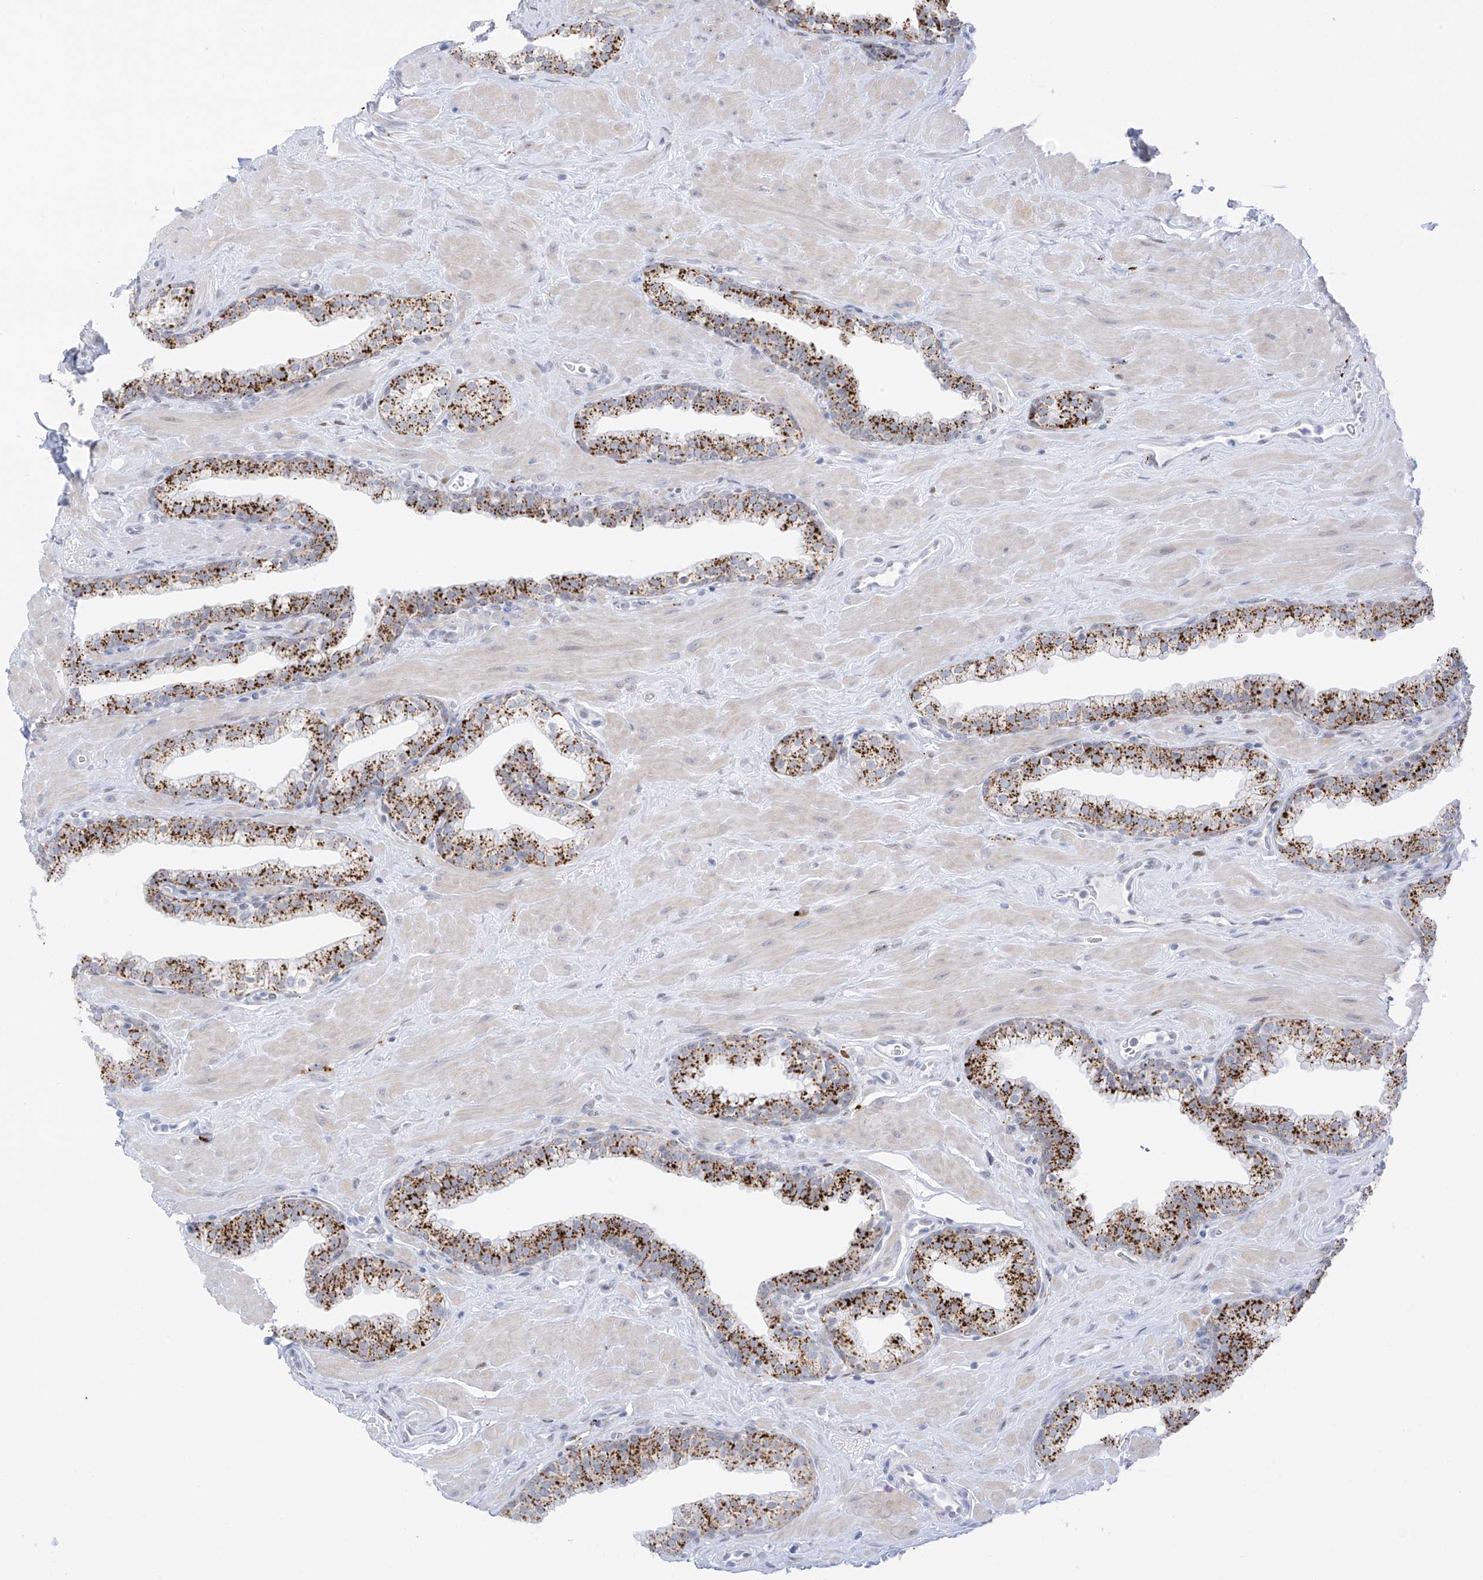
{"staining": {"intensity": "strong", "quantity": "25%-75%", "location": "cytoplasmic/membranous"}, "tissue": "prostate", "cell_type": "Glandular cells", "image_type": "normal", "snomed": [{"axis": "morphology", "description": "Normal tissue, NOS"}, {"axis": "morphology", "description": "Urothelial carcinoma, Low grade"}, {"axis": "topography", "description": "Urinary bladder"}, {"axis": "topography", "description": "Prostate"}], "caption": "A high amount of strong cytoplasmic/membranous staining is present in about 25%-75% of glandular cells in unremarkable prostate. The staining is performed using DAB brown chromogen to label protein expression. The nuclei are counter-stained blue using hematoxylin.", "gene": "PSPH", "patient": {"sex": "male", "age": 60}}